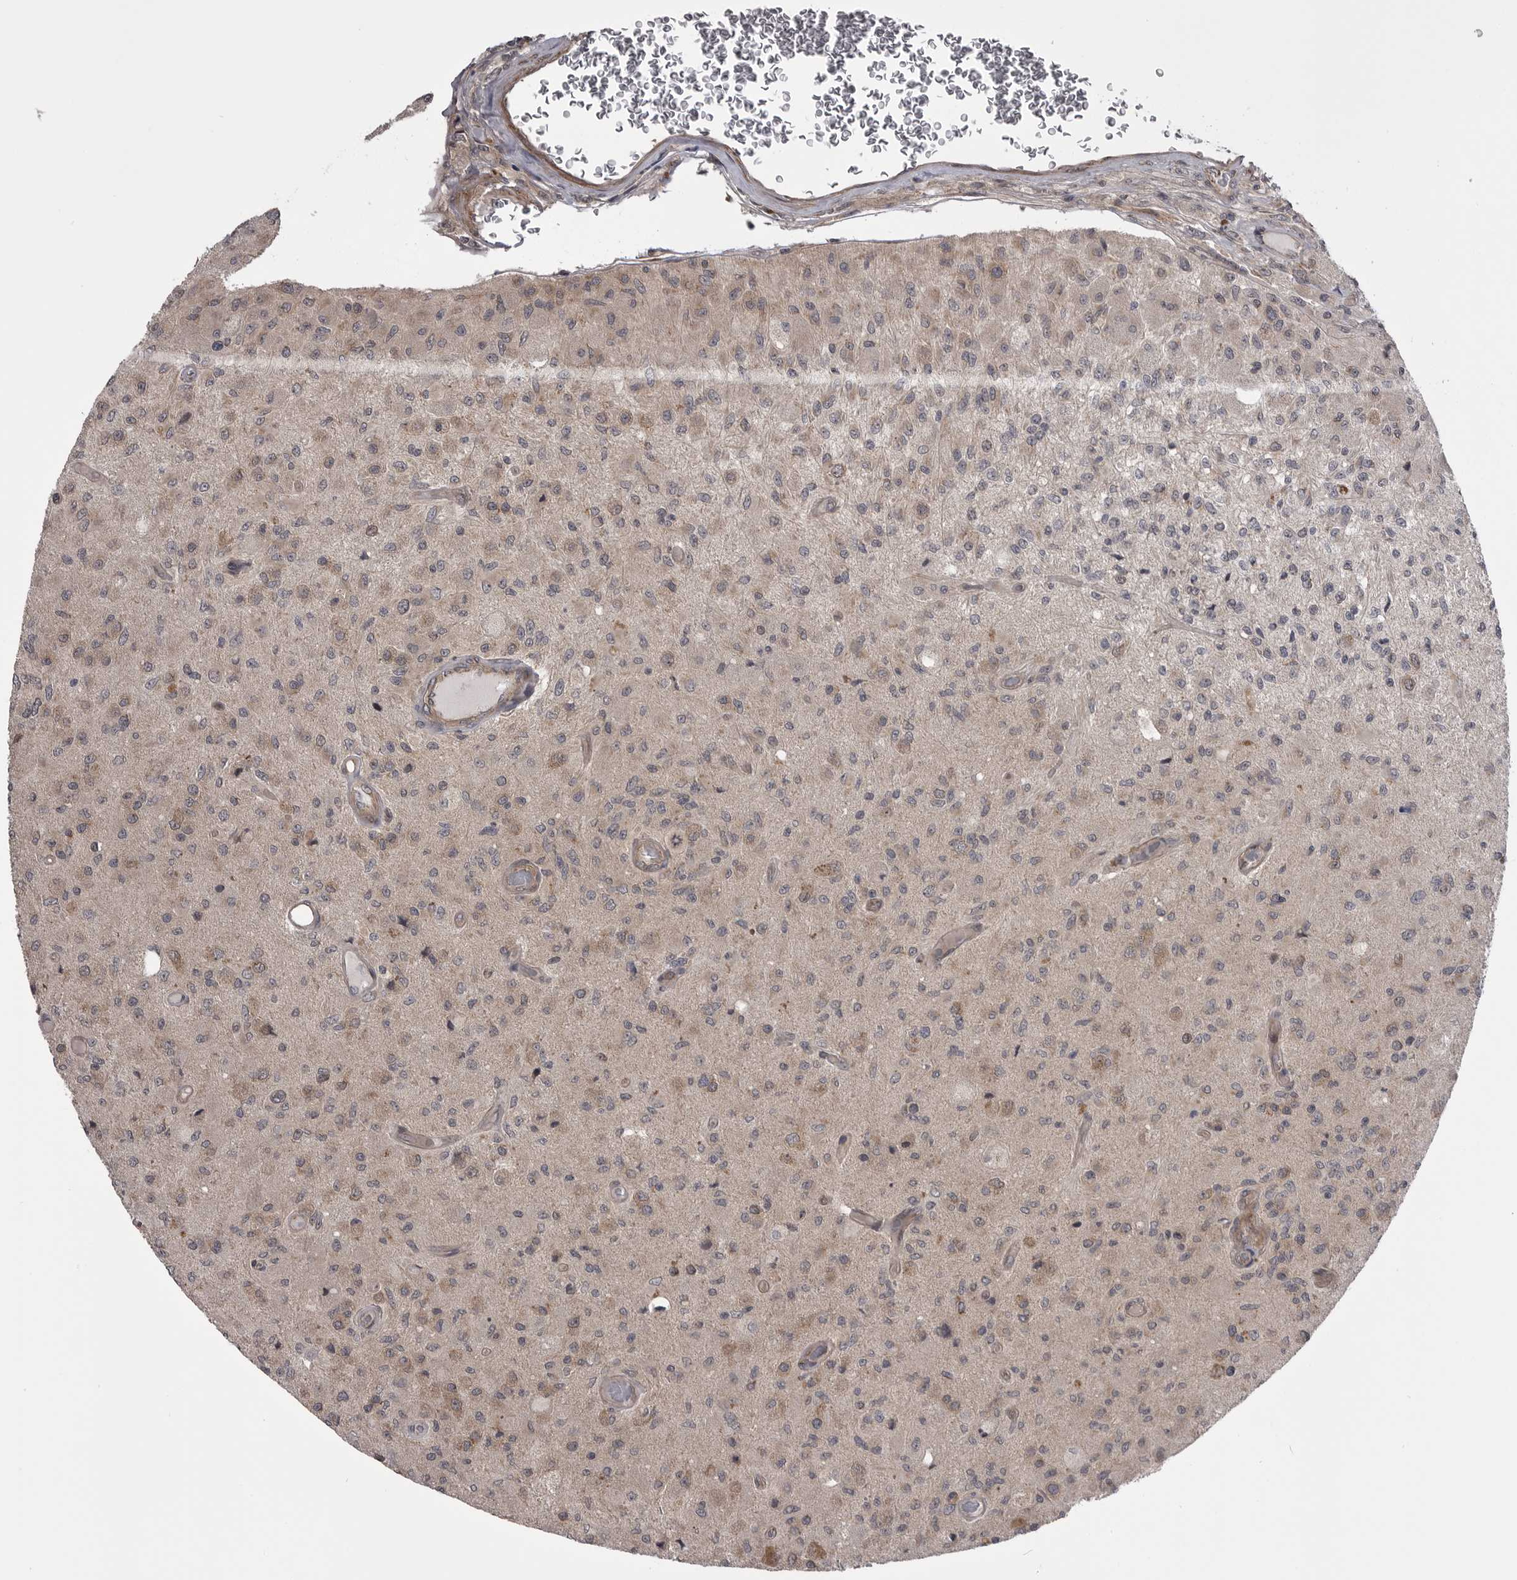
{"staining": {"intensity": "weak", "quantity": "<25%", "location": "cytoplasmic/membranous"}, "tissue": "glioma", "cell_type": "Tumor cells", "image_type": "cancer", "snomed": [{"axis": "morphology", "description": "Normal tissue, NOS"}, {"axis": "morphology", "description": "Glioma, malignant, High grade"}, {"axis": "topography", "description": "Cerebral cortex"}], "caption": "Tumor cells are negative for brown protein staining in high-grade glioma (malignant).", "gene": "PDCL", "patient": {"sex": "male", "age": 77}}